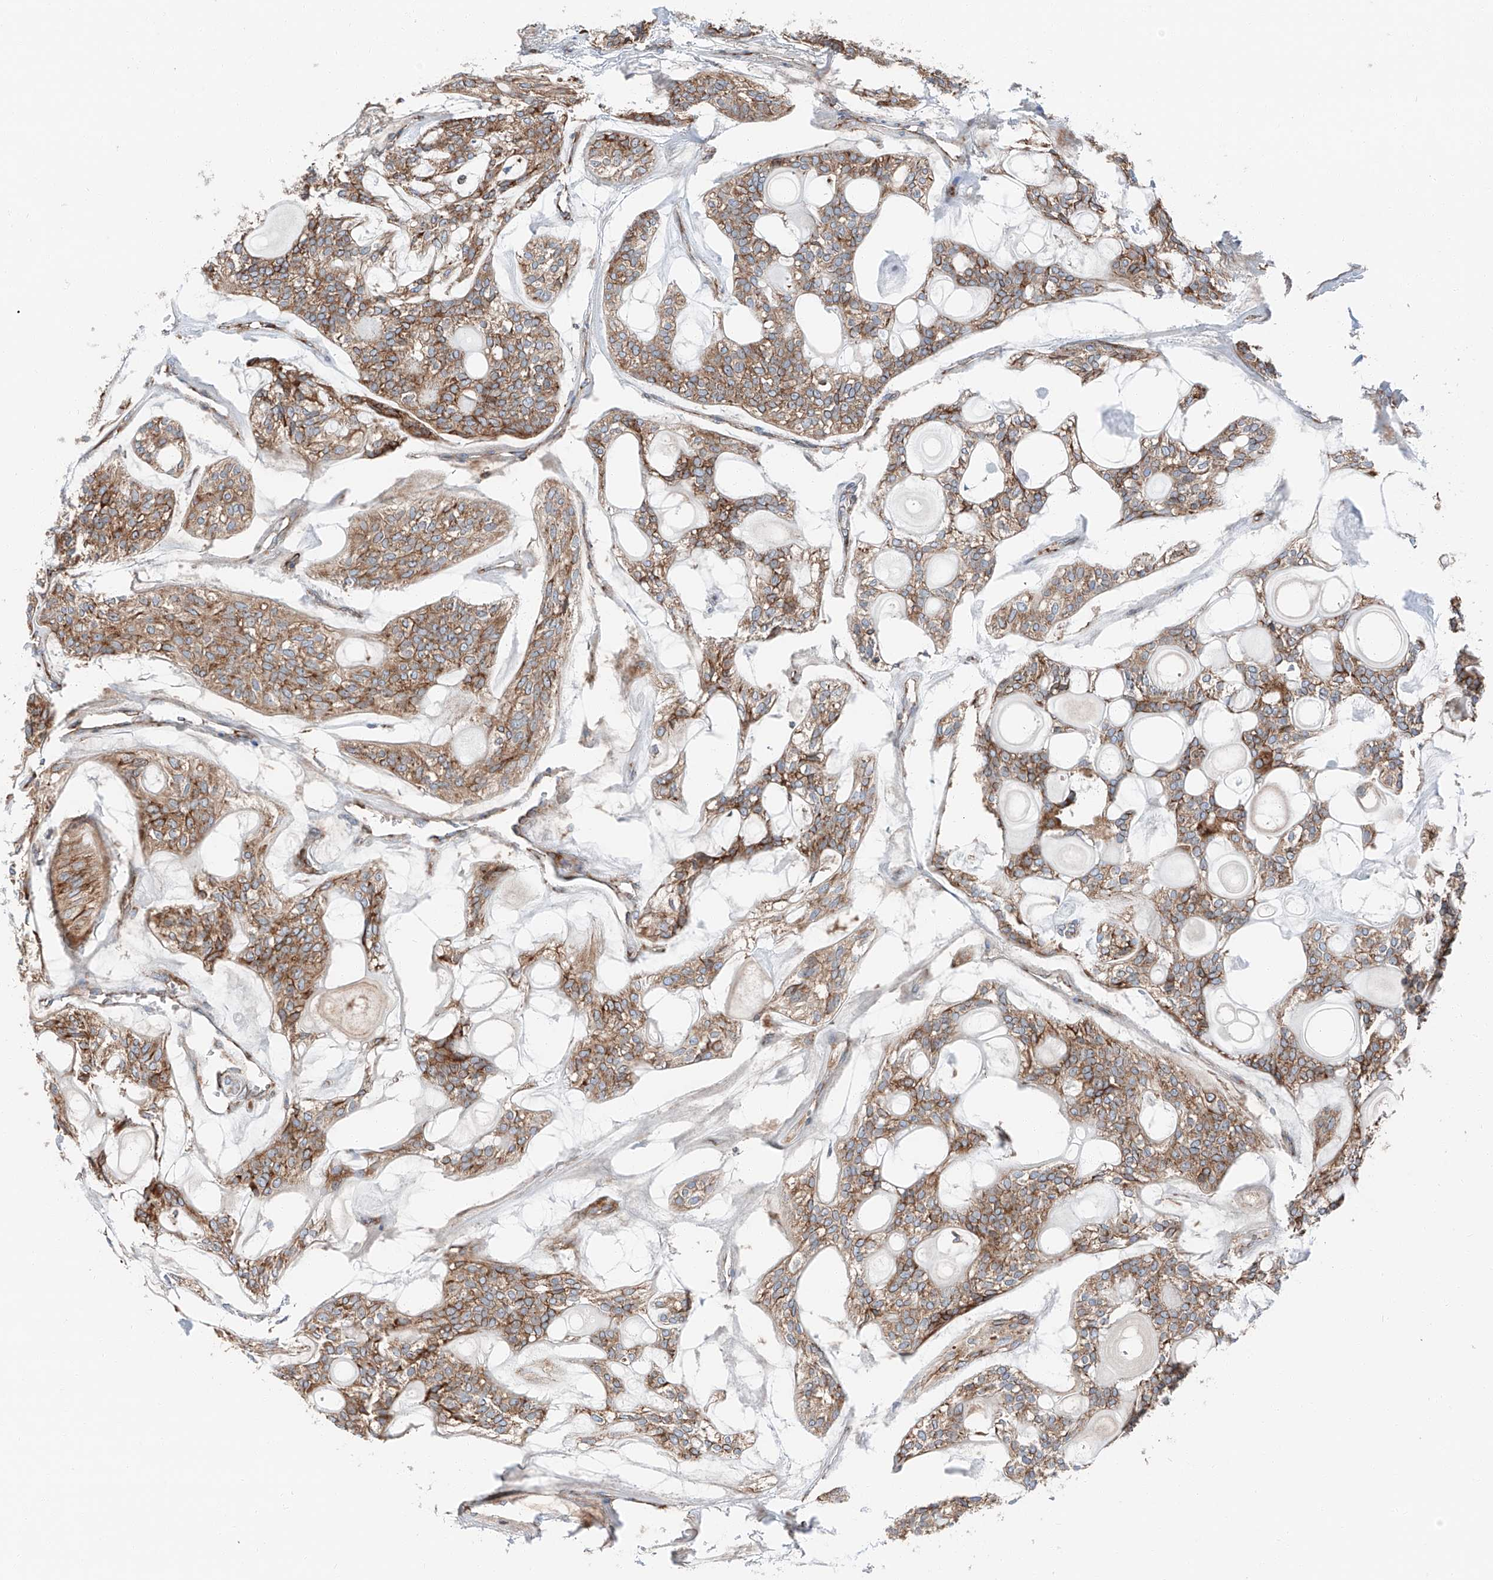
{"staining": {"intensity": "moderate", "quantity": ">75%", "location": "cytoplasmic/membranous"}, "tissue": "head and neck cancer", "cell_type": "Tumor cells", "image_type": "cancer", "snomed": [{"axis": "morphology", "description": "Adenocarcinoma, NOS"}, {"axis": "topography", "description": "Head-Neck"}], "caption": "A histopathology image of head and neck adenocarcinoma stained for a protein demonstrates moderate cytoplasmic/membranous brown staining in tumor cells. (IHC, brightfield microscopy, high magnification).", "gene": "ZC3H15", "patient": {"sex": "male", "age": 66}}